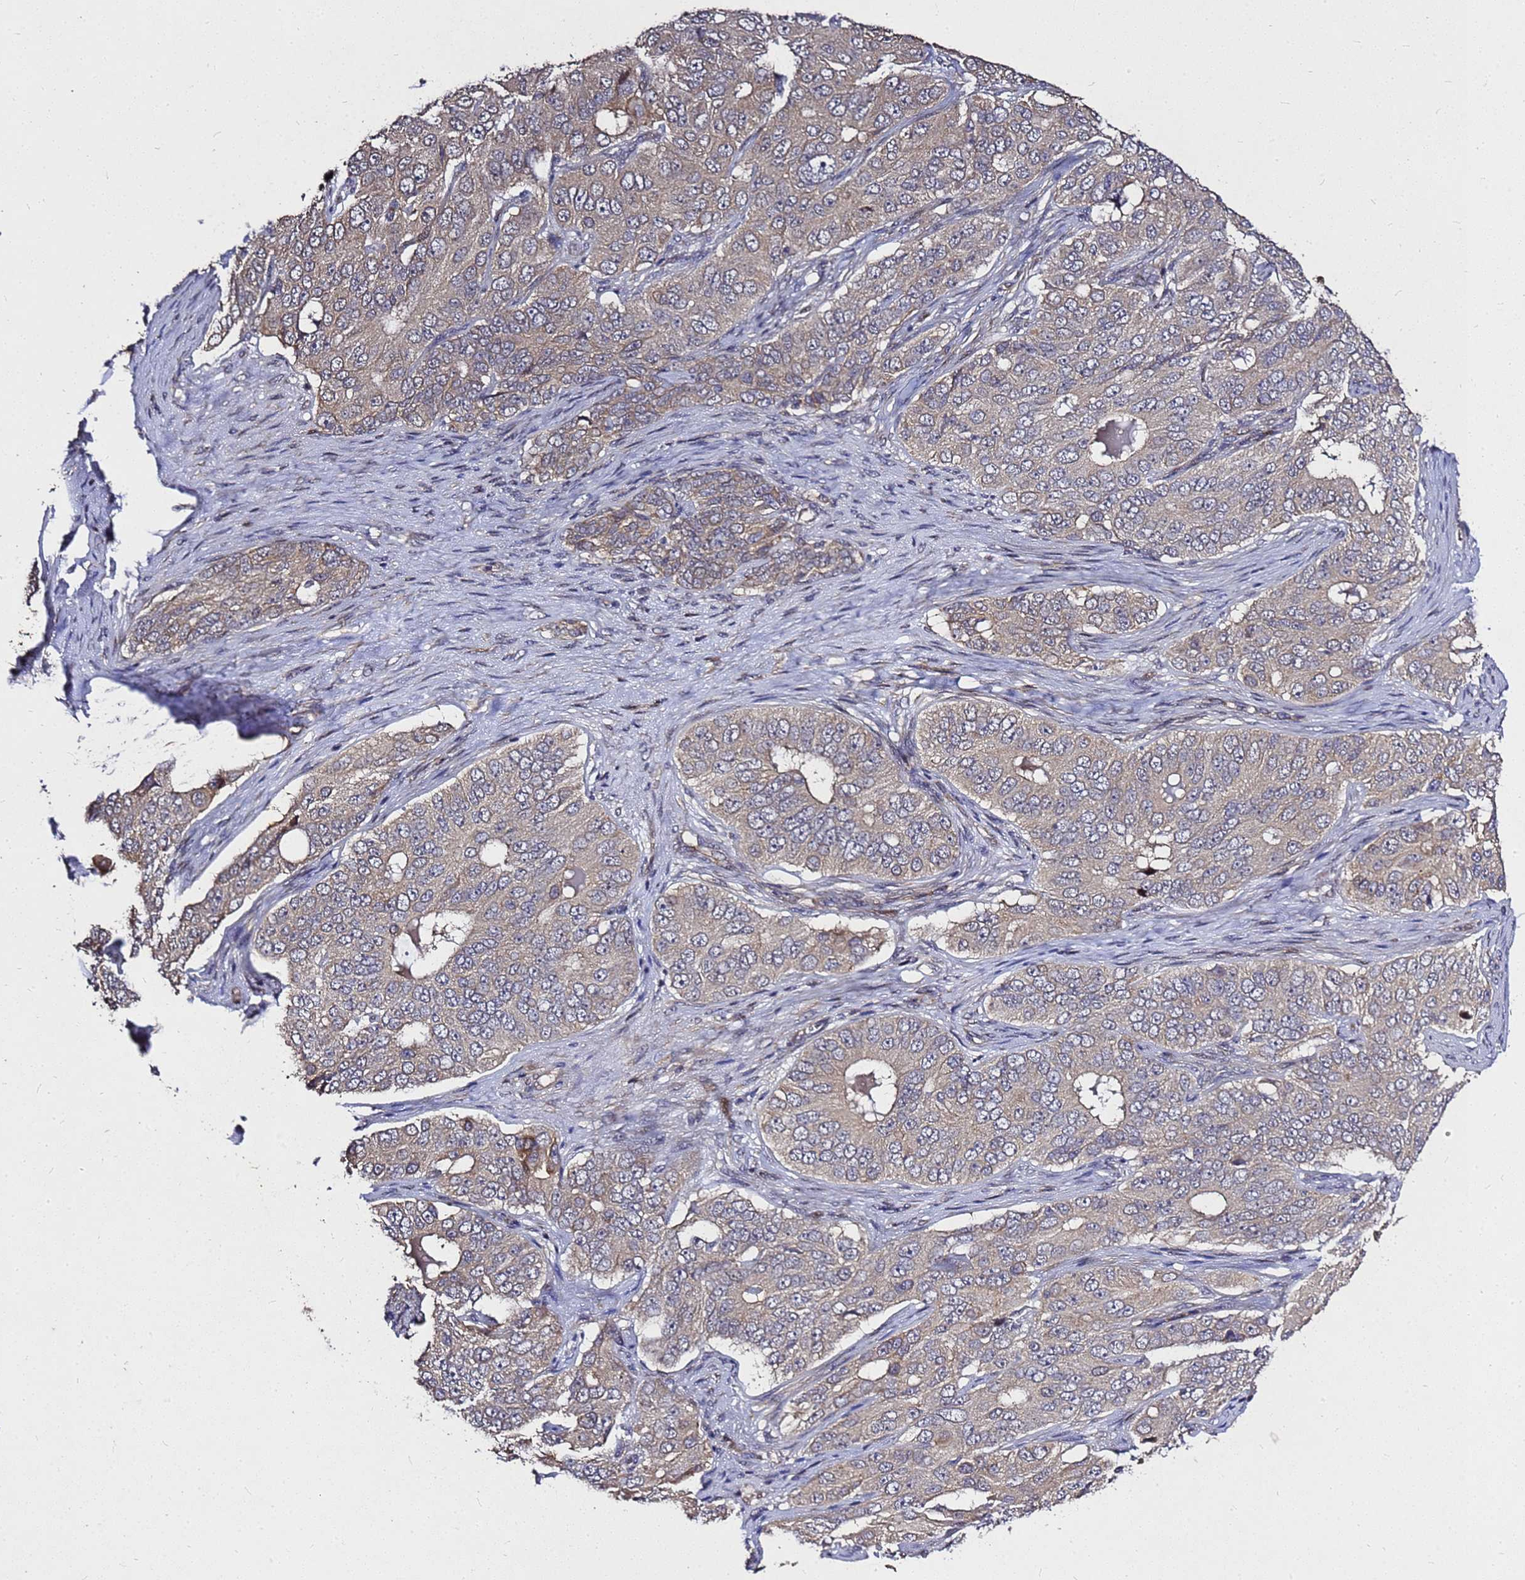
{"staining": {"intensity": "negative", "quantity": "none", "location": "none"}, "tissue": "ovarian cancer", "cell_type": "Tumor cells", "image_type": "cancer", "snomed": [{"axis": "morphology", "description": "Carcinoma, endometroid"}, {"axis": "topography", "description": "Ovary"}], "caption": "Protein analysis of ovarian cancer shows no significant expression in tumor cells. (Brightfield microscopy of DAB IHC at high magnification).", "gene": "RSPRY1", "patient": {"sex": "female", "age": 51}}